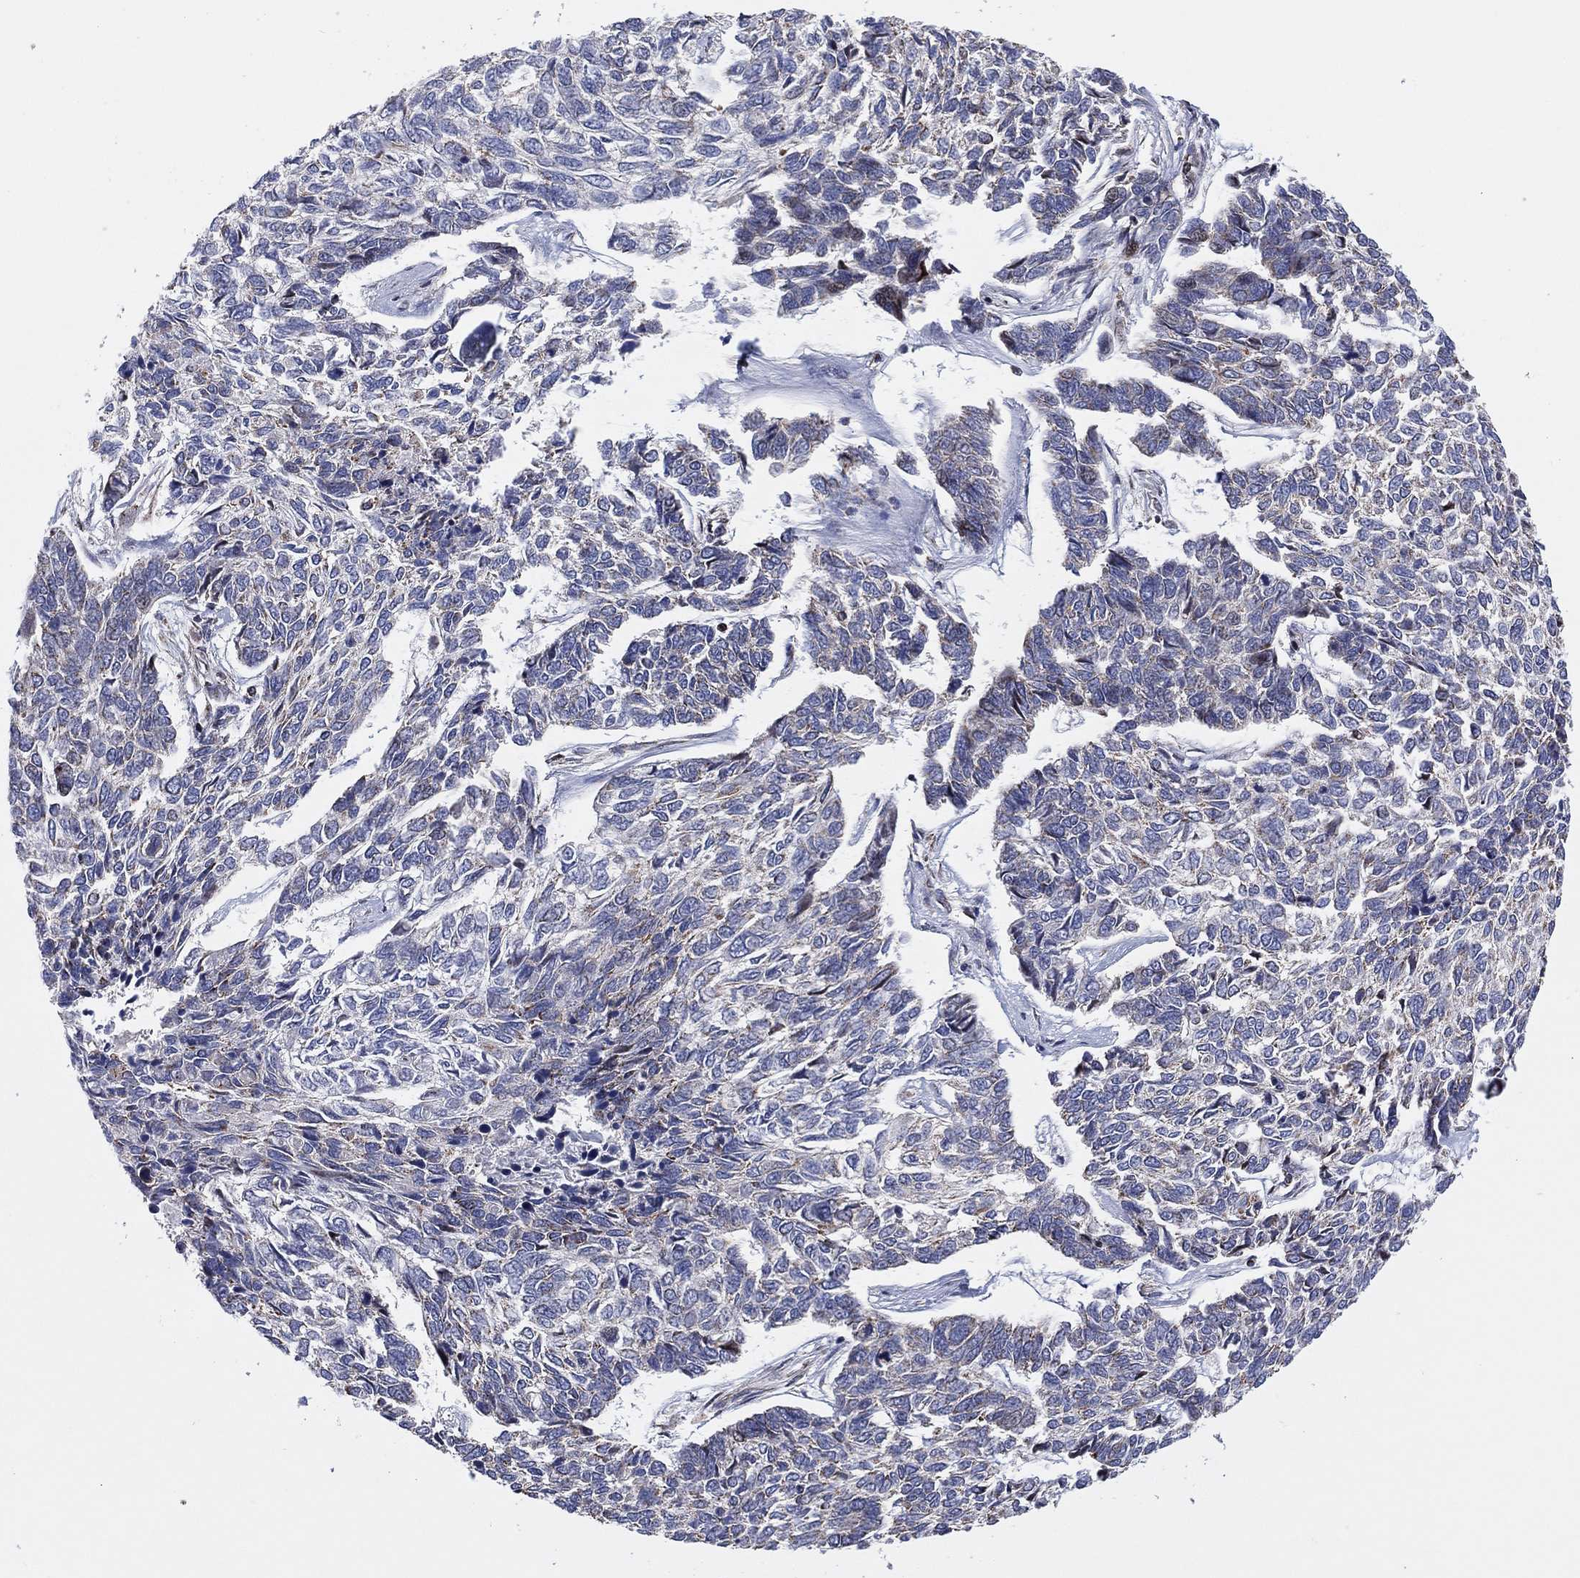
{"staining": {"intensity": "negative", "quantity": "none", "location": "none"}, "tissue": "skin cancer", "cell_type": "Tumor cells", "image_type": "cancer", "snomed": [{"axis": "morphology", "description": "Basal cell carcinoma"}, {"axis": "topography", "description": "Skin"}], "caption": "Tumor cells show no significant protein positivity in skin basal cell carcinoma.", "gene": "PIDD1", "patient": {"sex": "female", "age": 65}}